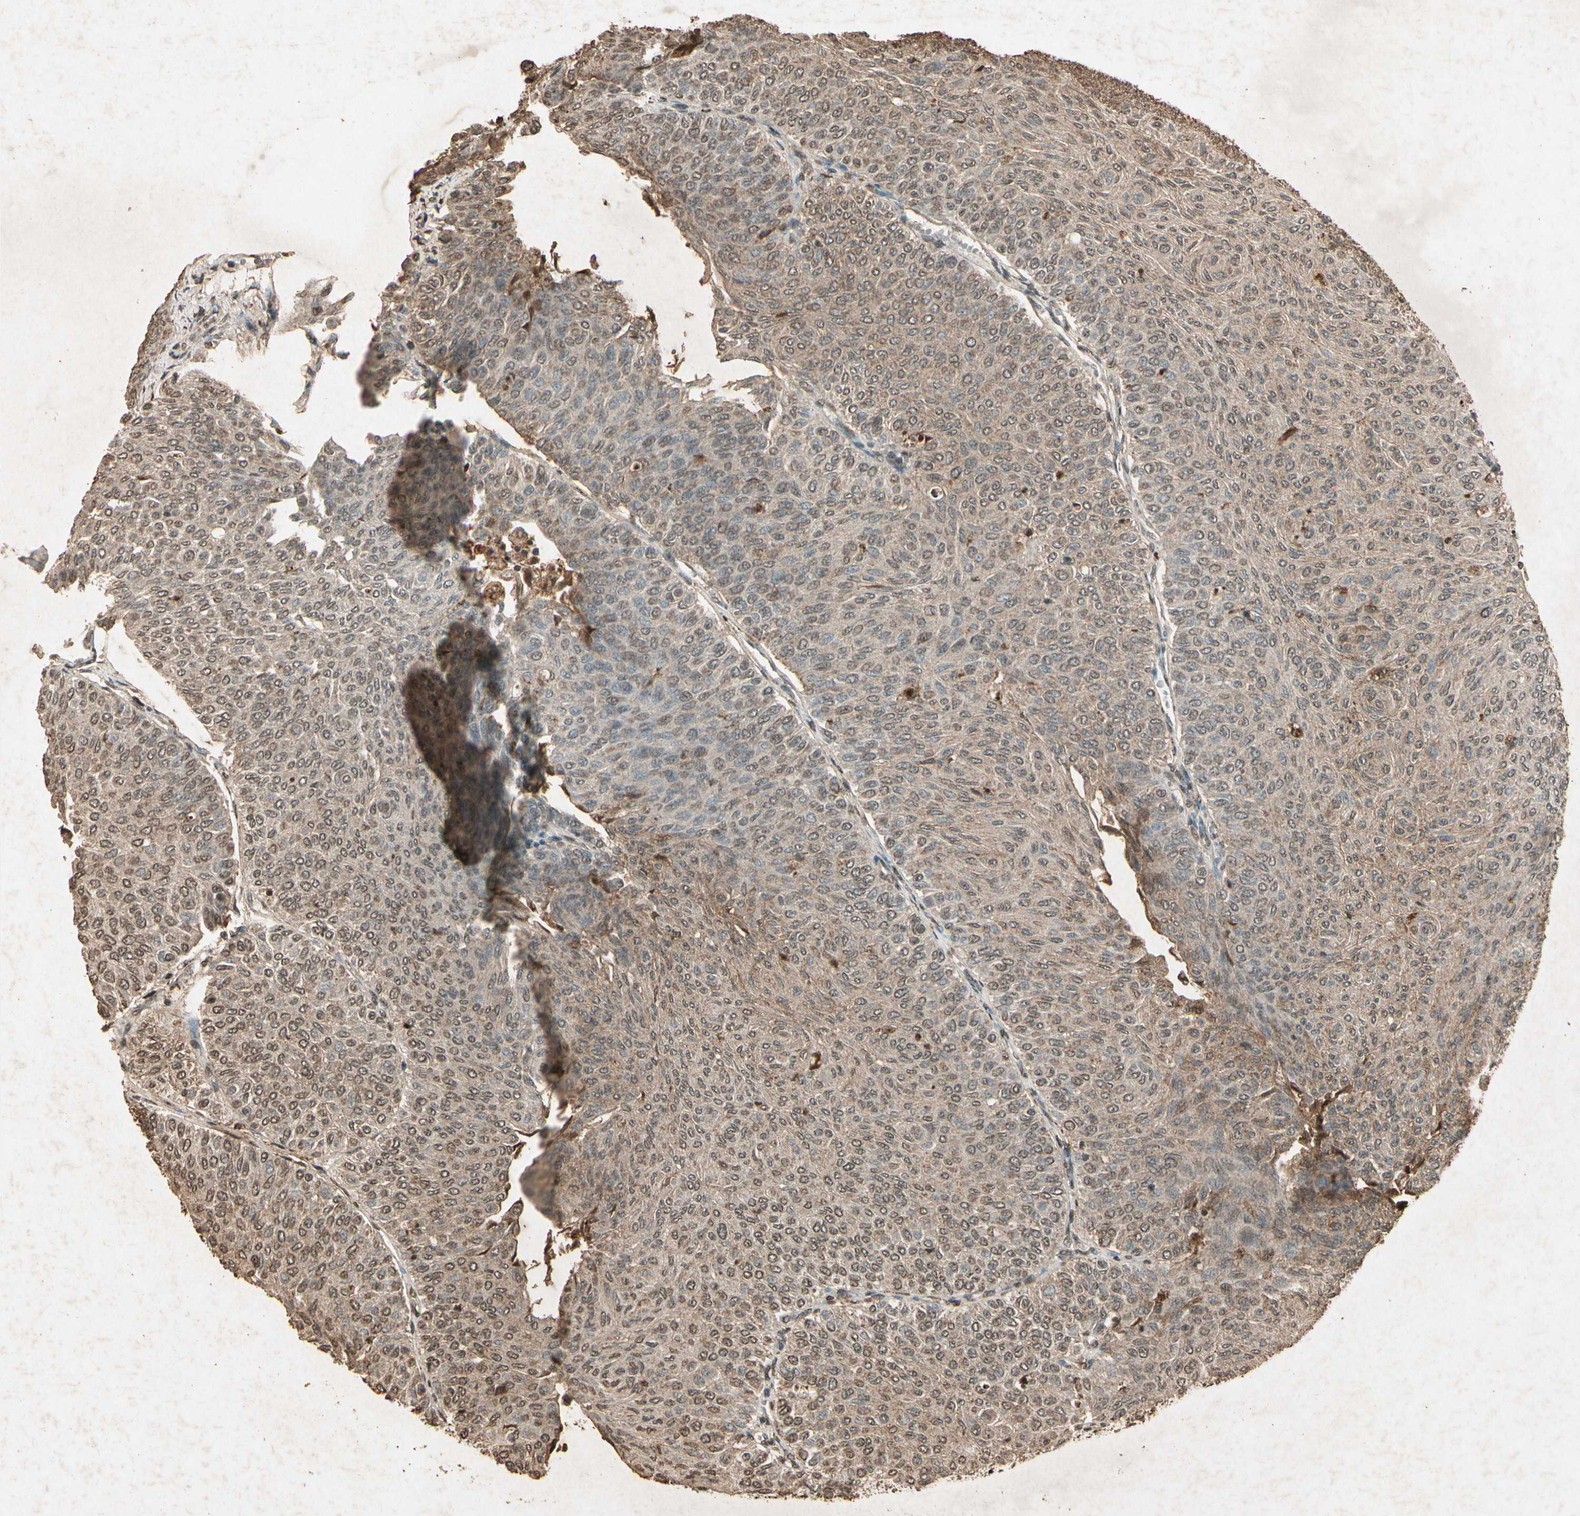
{"staining": {"intensity": "moderate", "quantity": ">75%", "location": "cytoplasmic/membranous"}, "tissue": "urothelial cancer", "cell_type": "Tumor cells", "image_type": "cancer", "snomed": [{"axis": "morphology", "description": "Urothelial carcinoma, Low grade"}, {"axis": "topography", "description": "Urinary bladder"}], "caption": "Human urothelial cancer stained with a brown dye reveals moderate cytoplasmic/membranous positive staining in about >75% of tumor cells.", "gene": "GC", "patient": {"sex": "male", "age": 78}}